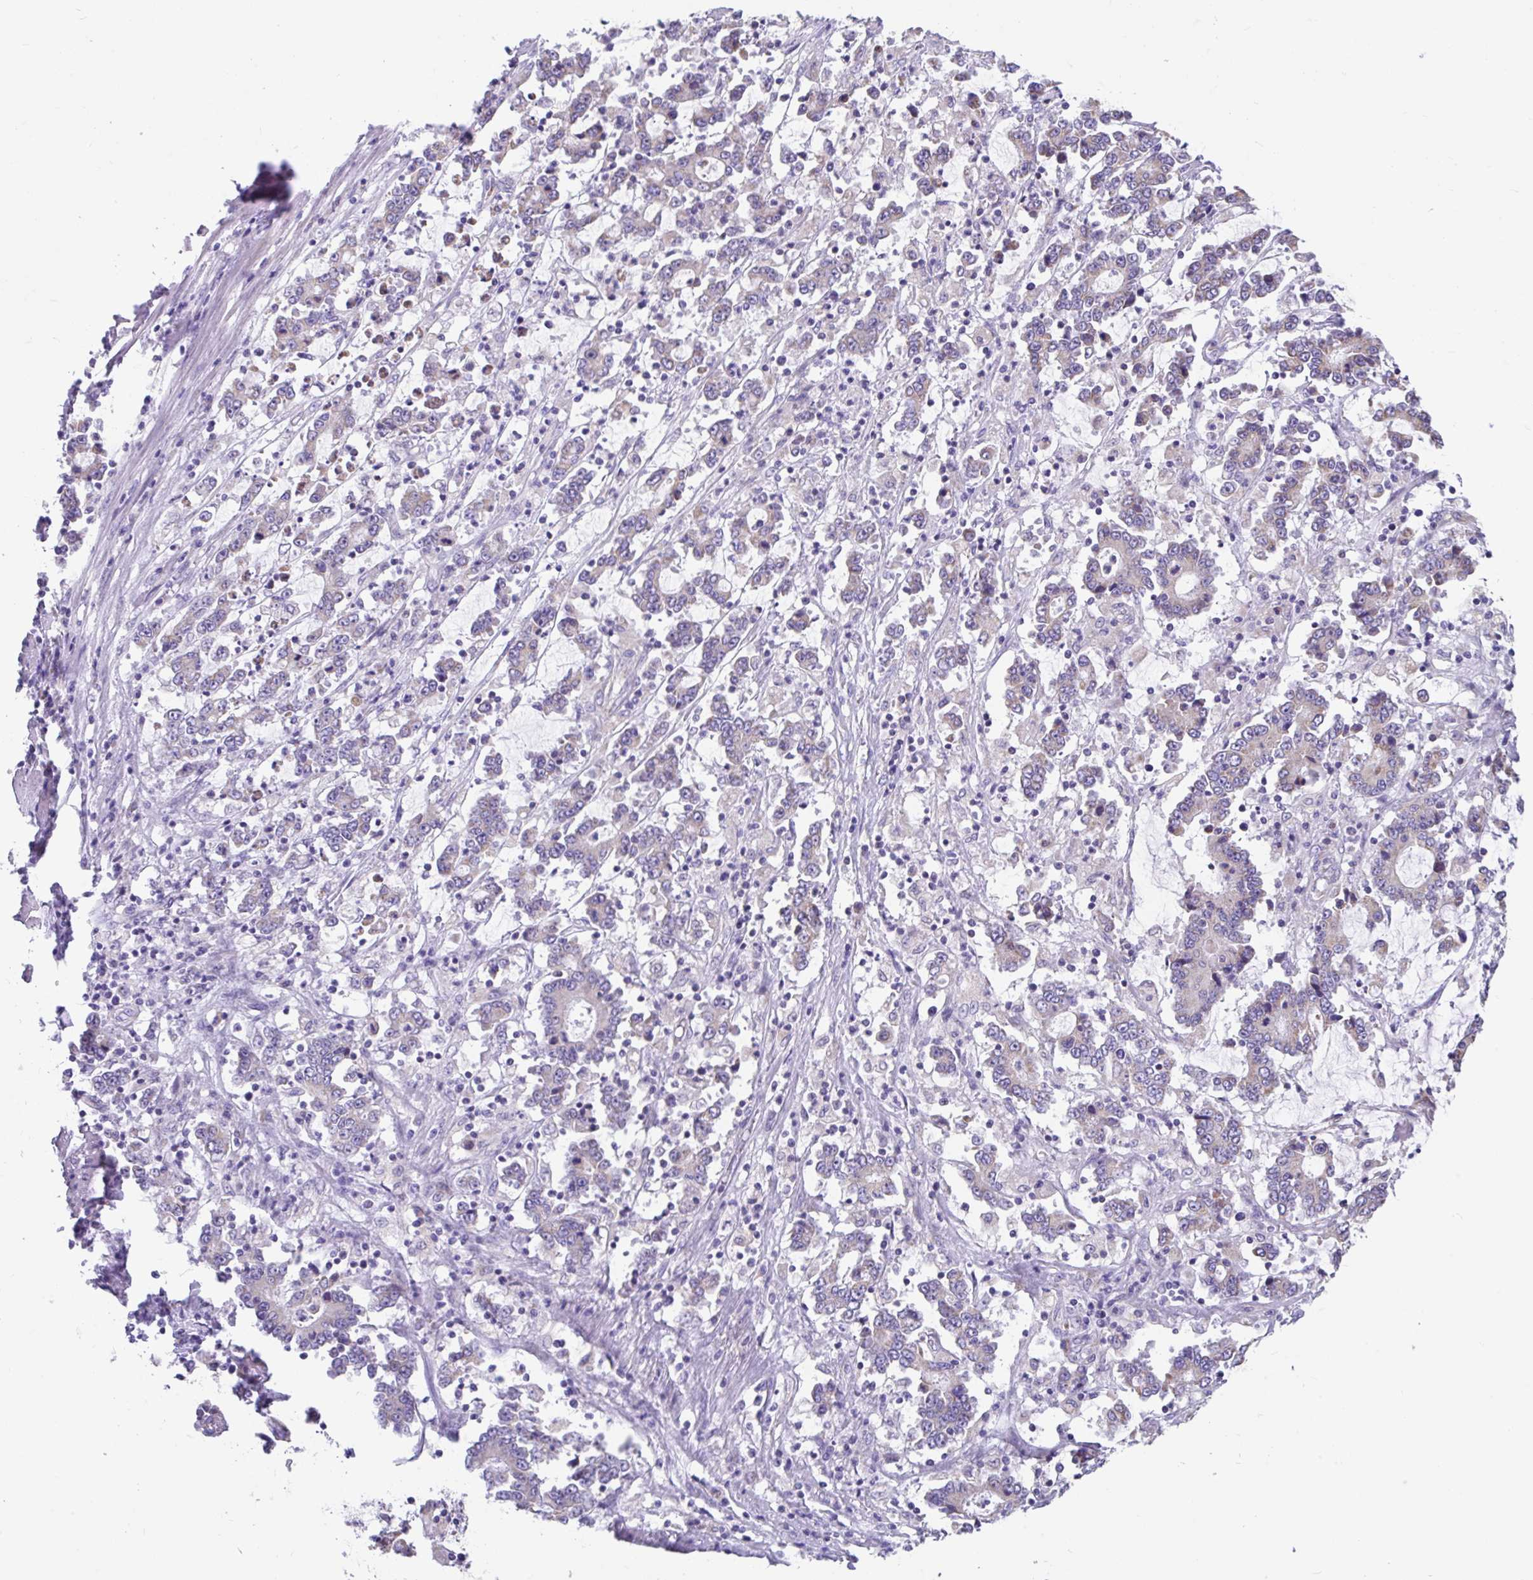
{"staining": {"intensity": "weak", "quantity": "25%-75%", "location": "cytoplasmic/membranous"}, "tissue": "stomach cancer", "cell_type": "Tumor cells", "image_type": "cancer", "snomed": [{"axis": "morphology", "description": "Adenocarcinoma, NOS"}, {"axis": "topography", "description": "Stomach, upper"}], "caption": "Immunohistochemical staining of adenocarcinoma (stomach) exhibits weak cytoplasmic/membranous protein positivity in about 25%-75% of tumor cells.", "gene": "CCSAP", "patient": {"sex": "male", "age": 68}}